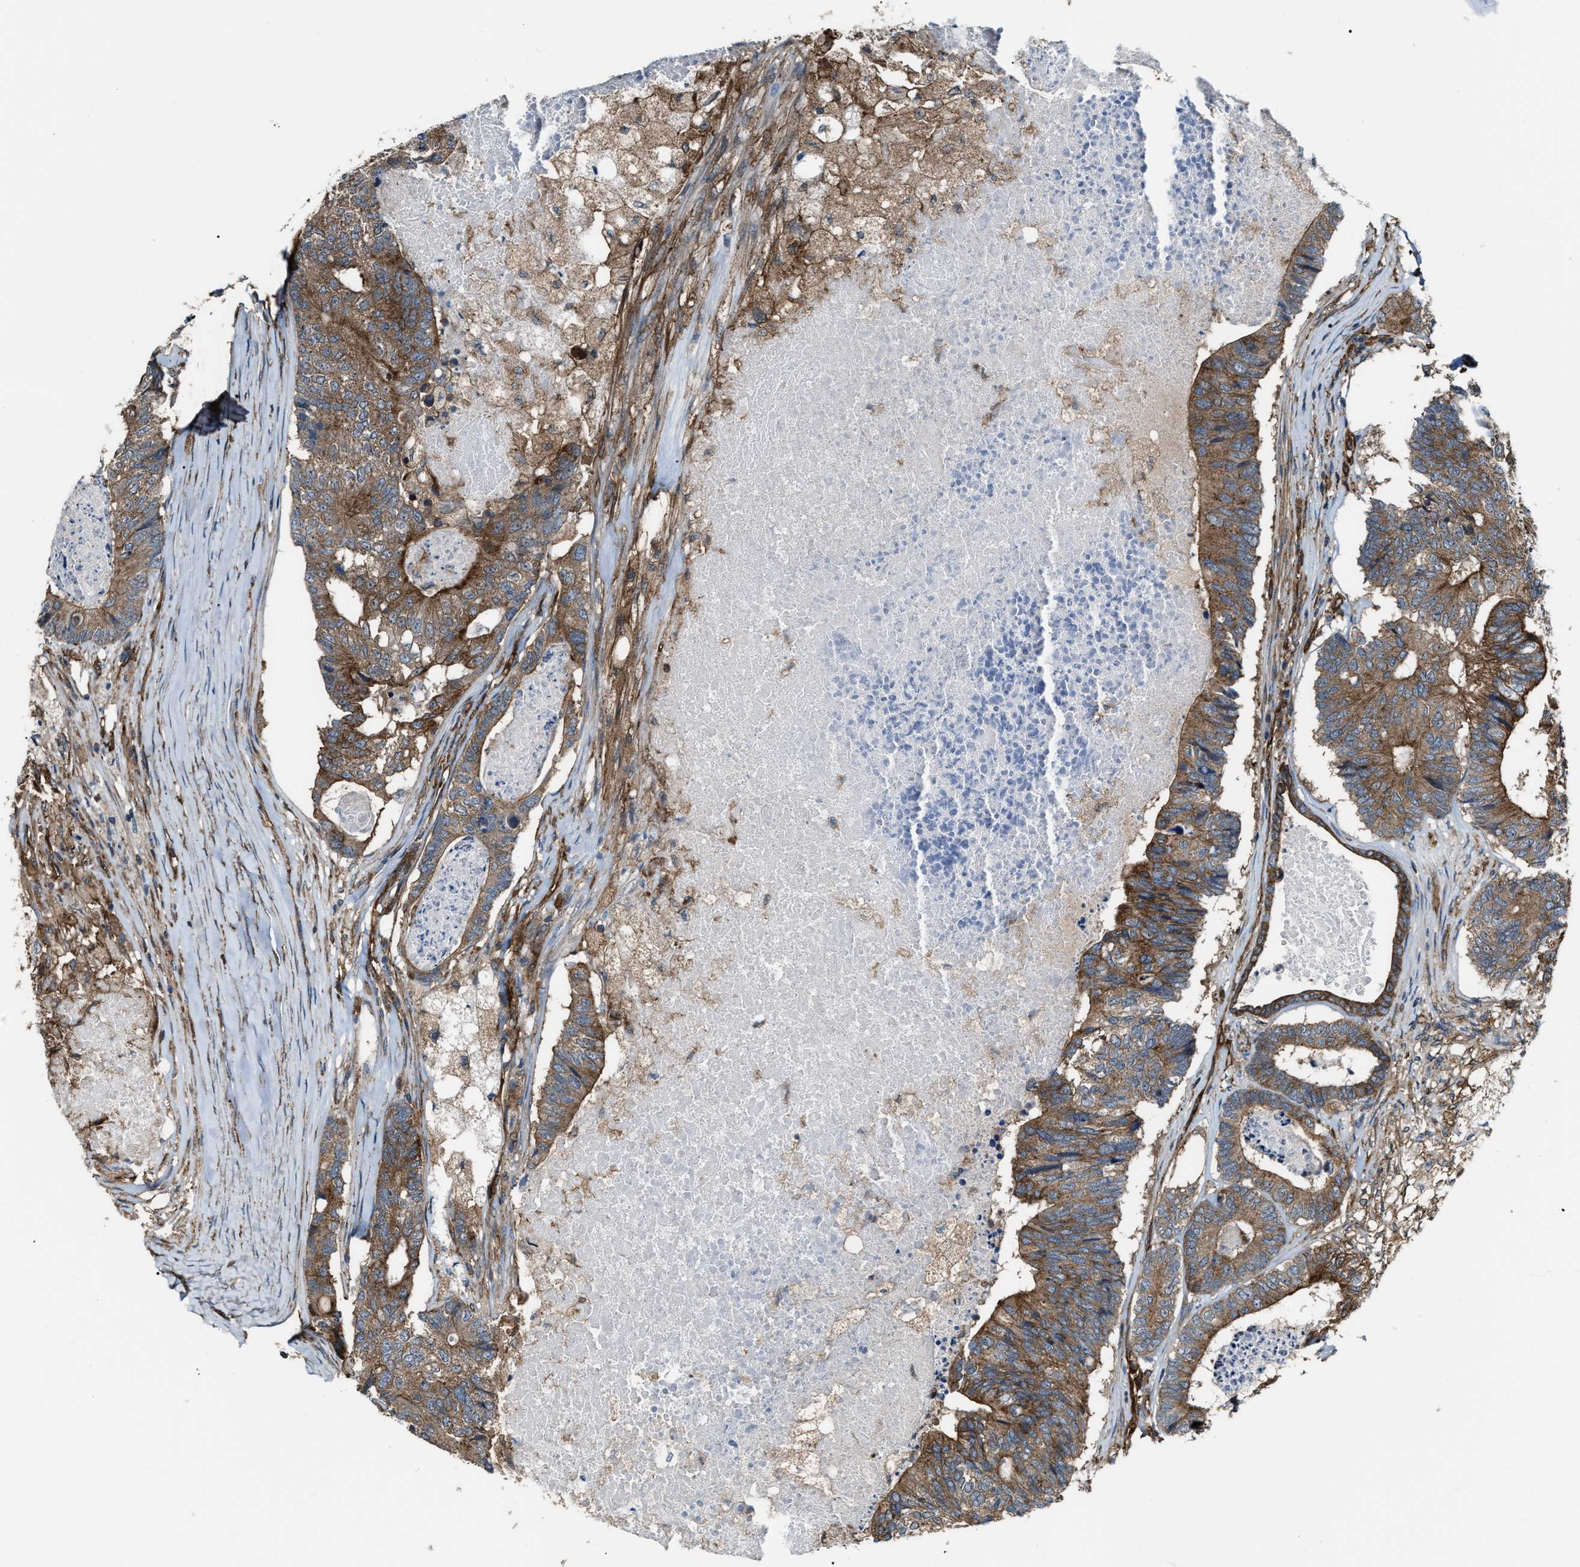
{"staining": {"intensity": "moderate", "quantity": ">75%", "location": "cytoplasmic/membranous"}, "tissue": "colorectal cancer", "cell_type": "Tumor cells", "image_type": "cancer", "snomed": [{"axis": "morphology", "description": "Adenocarcinoma, NOS"}, {"axis": "topography", "description": "Colon"}], "caption": "Immunohistochemistry (DAB (3,3'-diaminobenzidine)) staining of human colorectal adenocarcinoma displays moderate cytoplasmic/membranous protein expression in about >75% of tumor cells. (IHC, brightfield microscopy, high magnification).", "gene": "PICALM", "patient": {"sex": "female", "age": 67}}